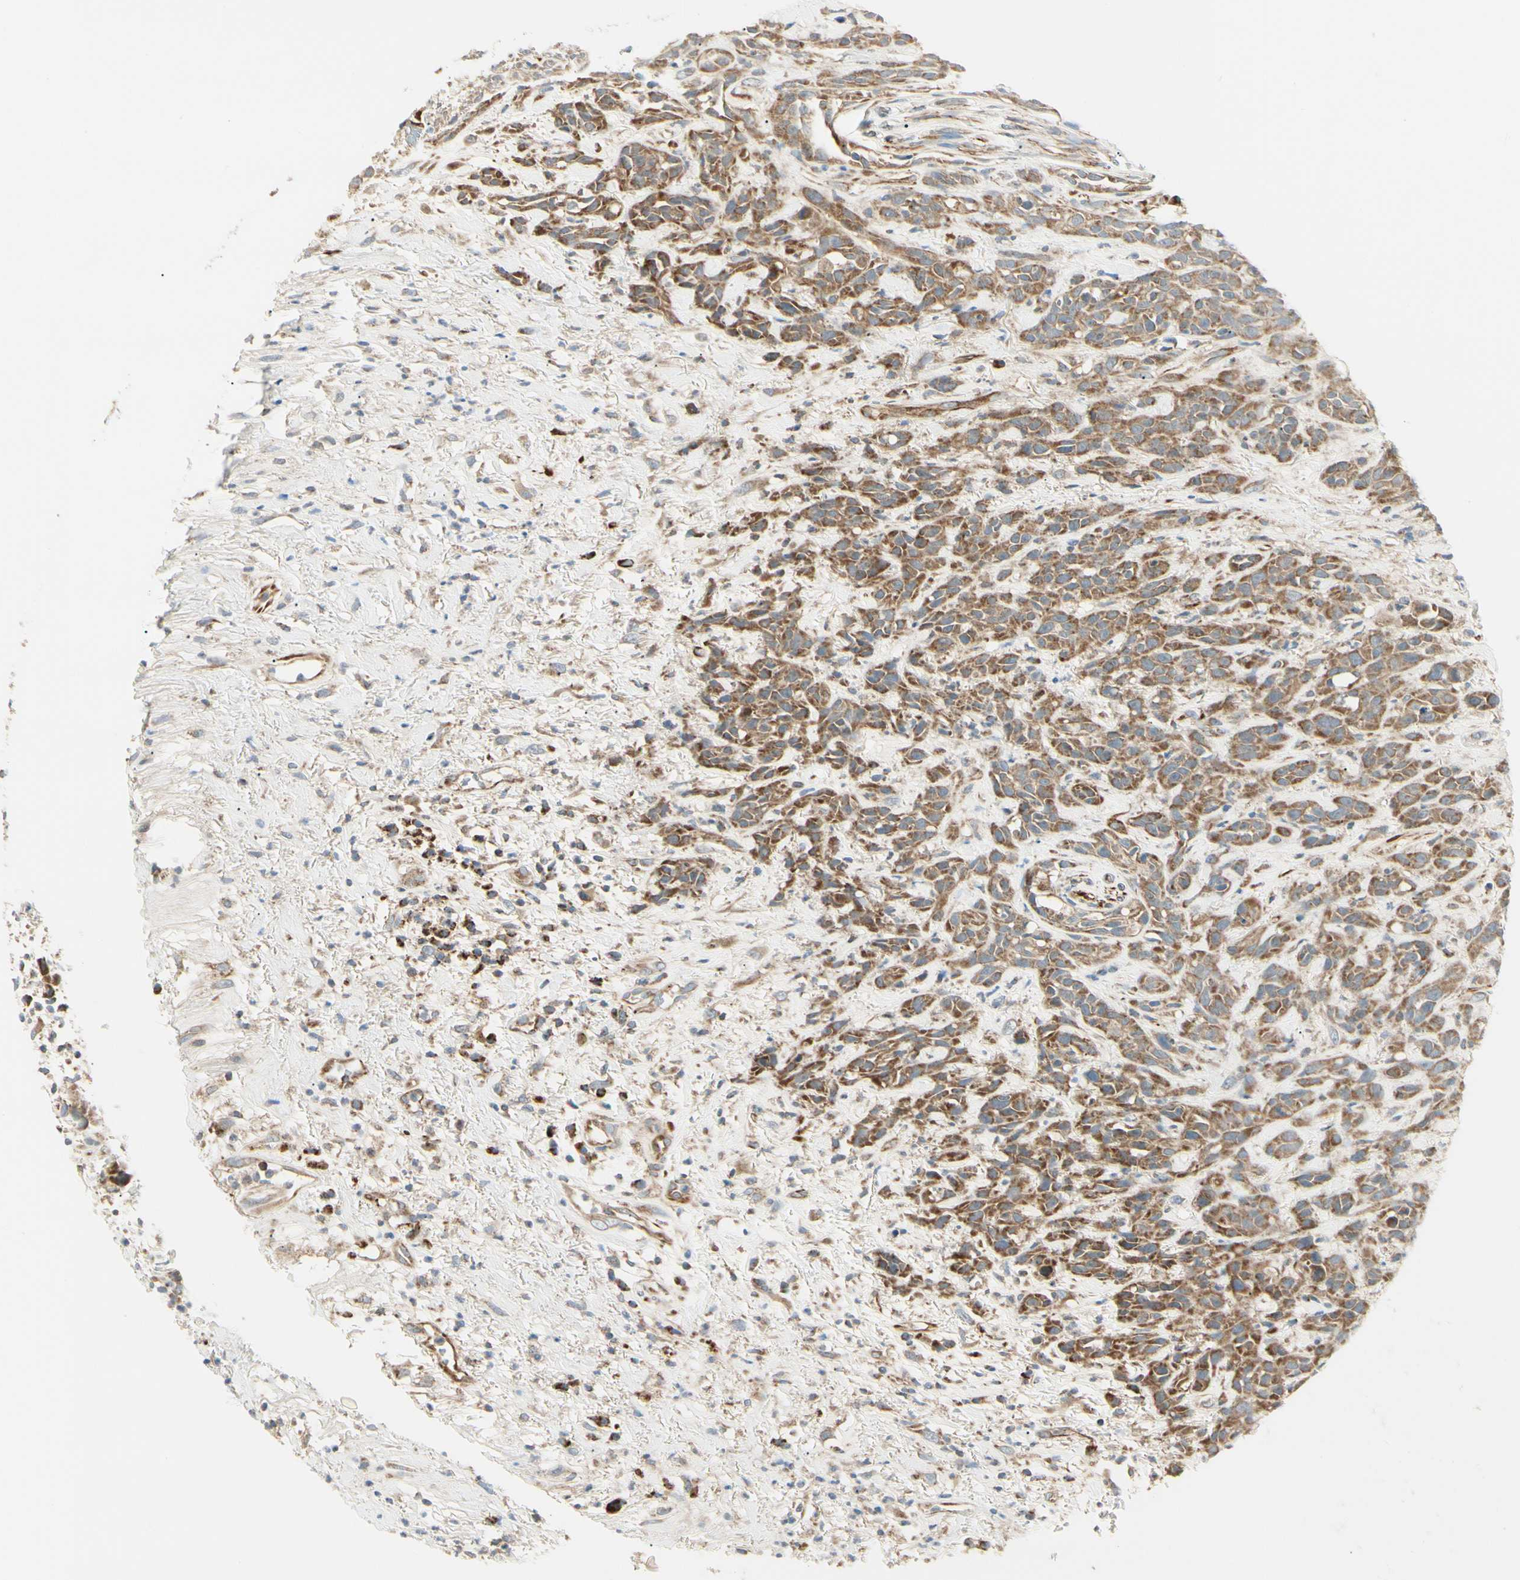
{"staining": {"intensity": "moderate", "quantity": ">75%", "location": "cytoplasmic/membranous"}, "tissue": "head and neck cancer", "cell_type": "Tumor cells", "image_type": "cancer", "snomed": [{"axis": "morphology", "description": "Squamous cell carcinoma, NOS"}, {"axis": "topography", "description": "Head-Neck"}], "caption": "High-power microscopy captured an immunohistochemistry image of head and neck cancer, revealing moderate cytoplasmic/membranous staining in approximately >75% of tumor cells.", "gene": "TBC1D10A", "patient": {"sex": "male", "age": 62}}